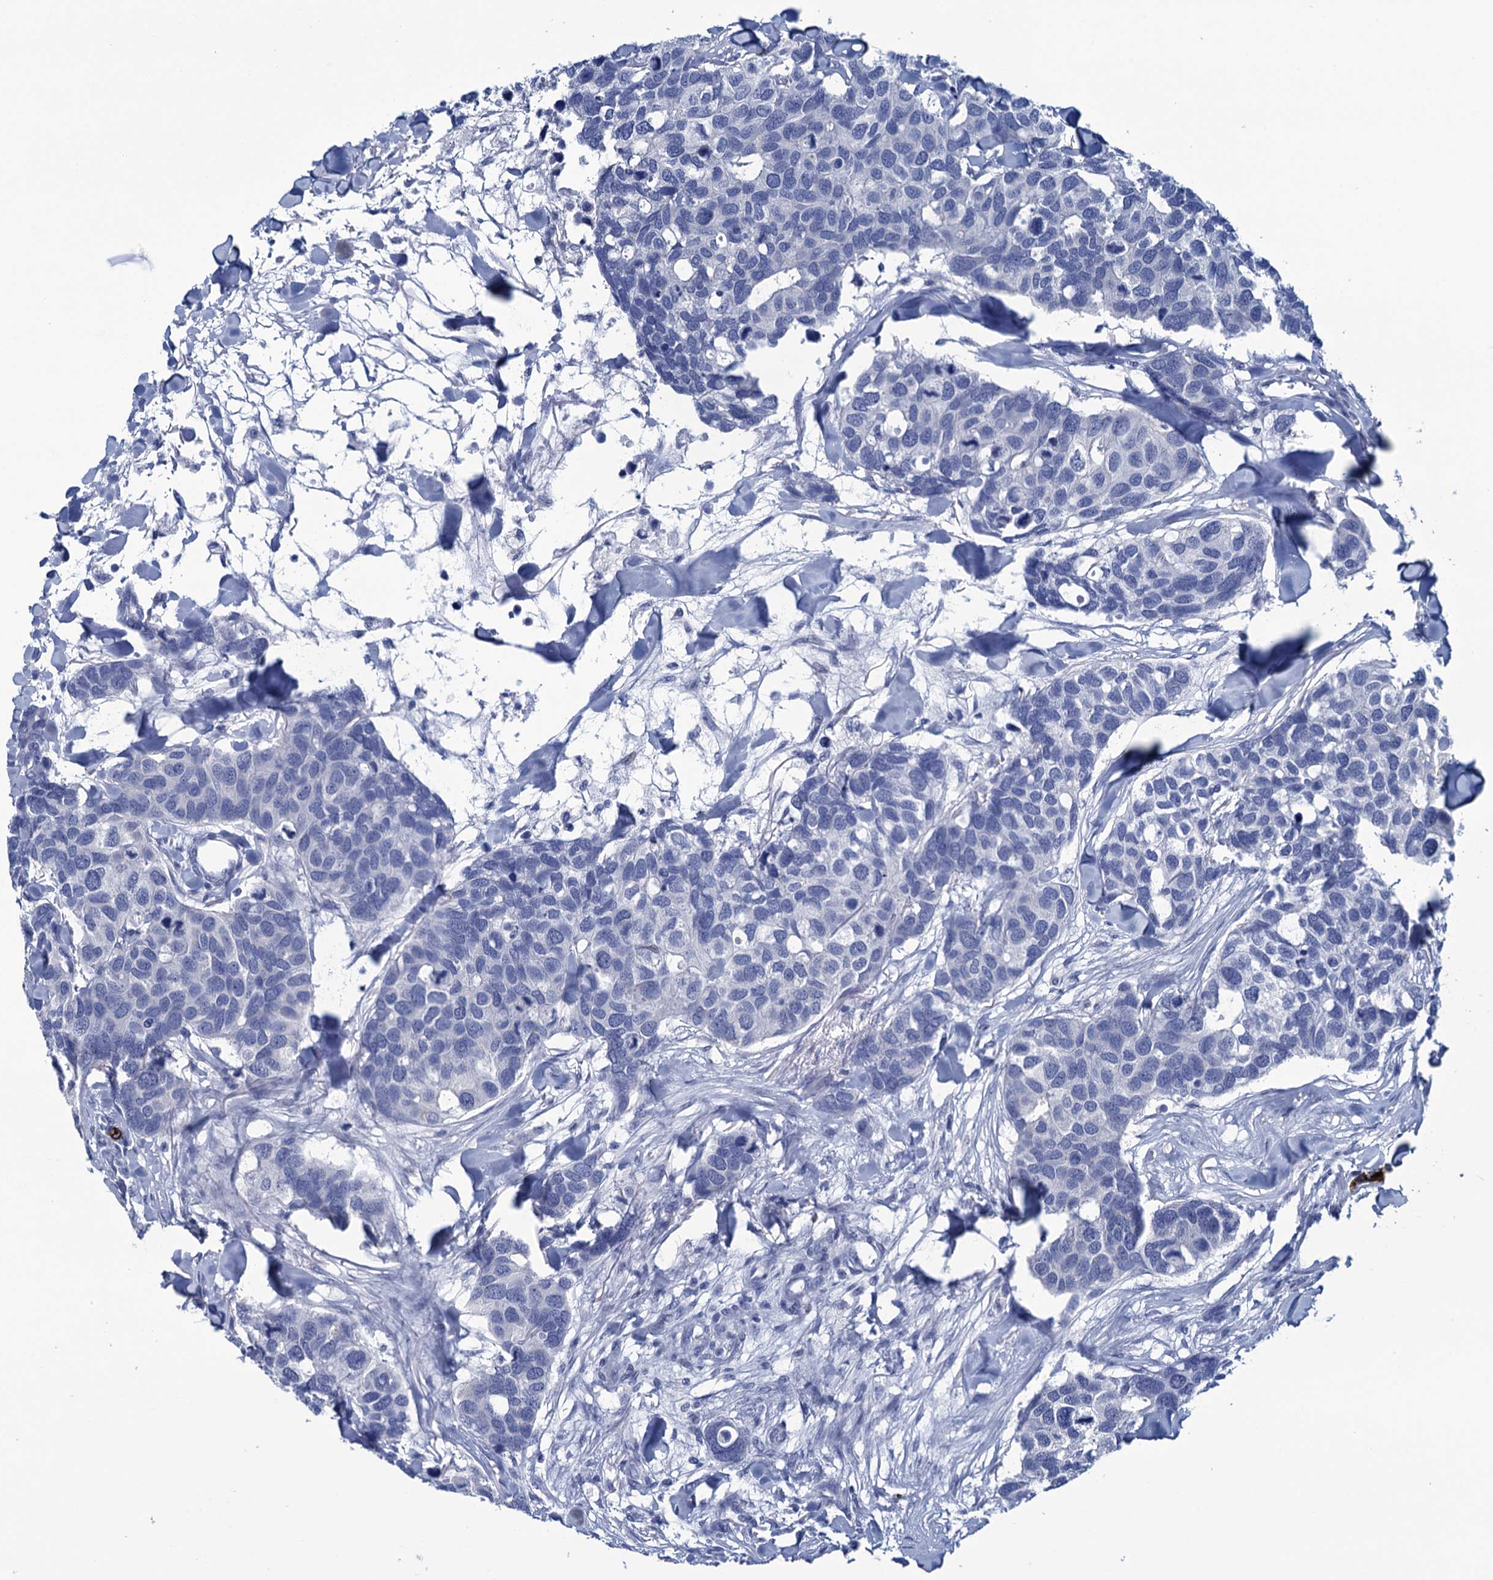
{"staining": {"intensity": "negative", "quantity": "none", "location": "none"}, "tissue": "breast cancer", "cell_type": "Tumor cells", "image_type": "cancer", "snomed": [{"axis": "morphology", "description": "Duct carcinoma"}, {"axis": "topography", "description": "Breast"}], "caption": "Immunohistochemical staining of breast invasive ductal carcinoma reveals no significant positivity in tumor cells. (Brightfield microscopy of DAB (3,3'-diaminobenzidine) immunohistochemistry at high magnification).", "gene": "RHCG", "patient": {"sex": "female", "age": 83}}